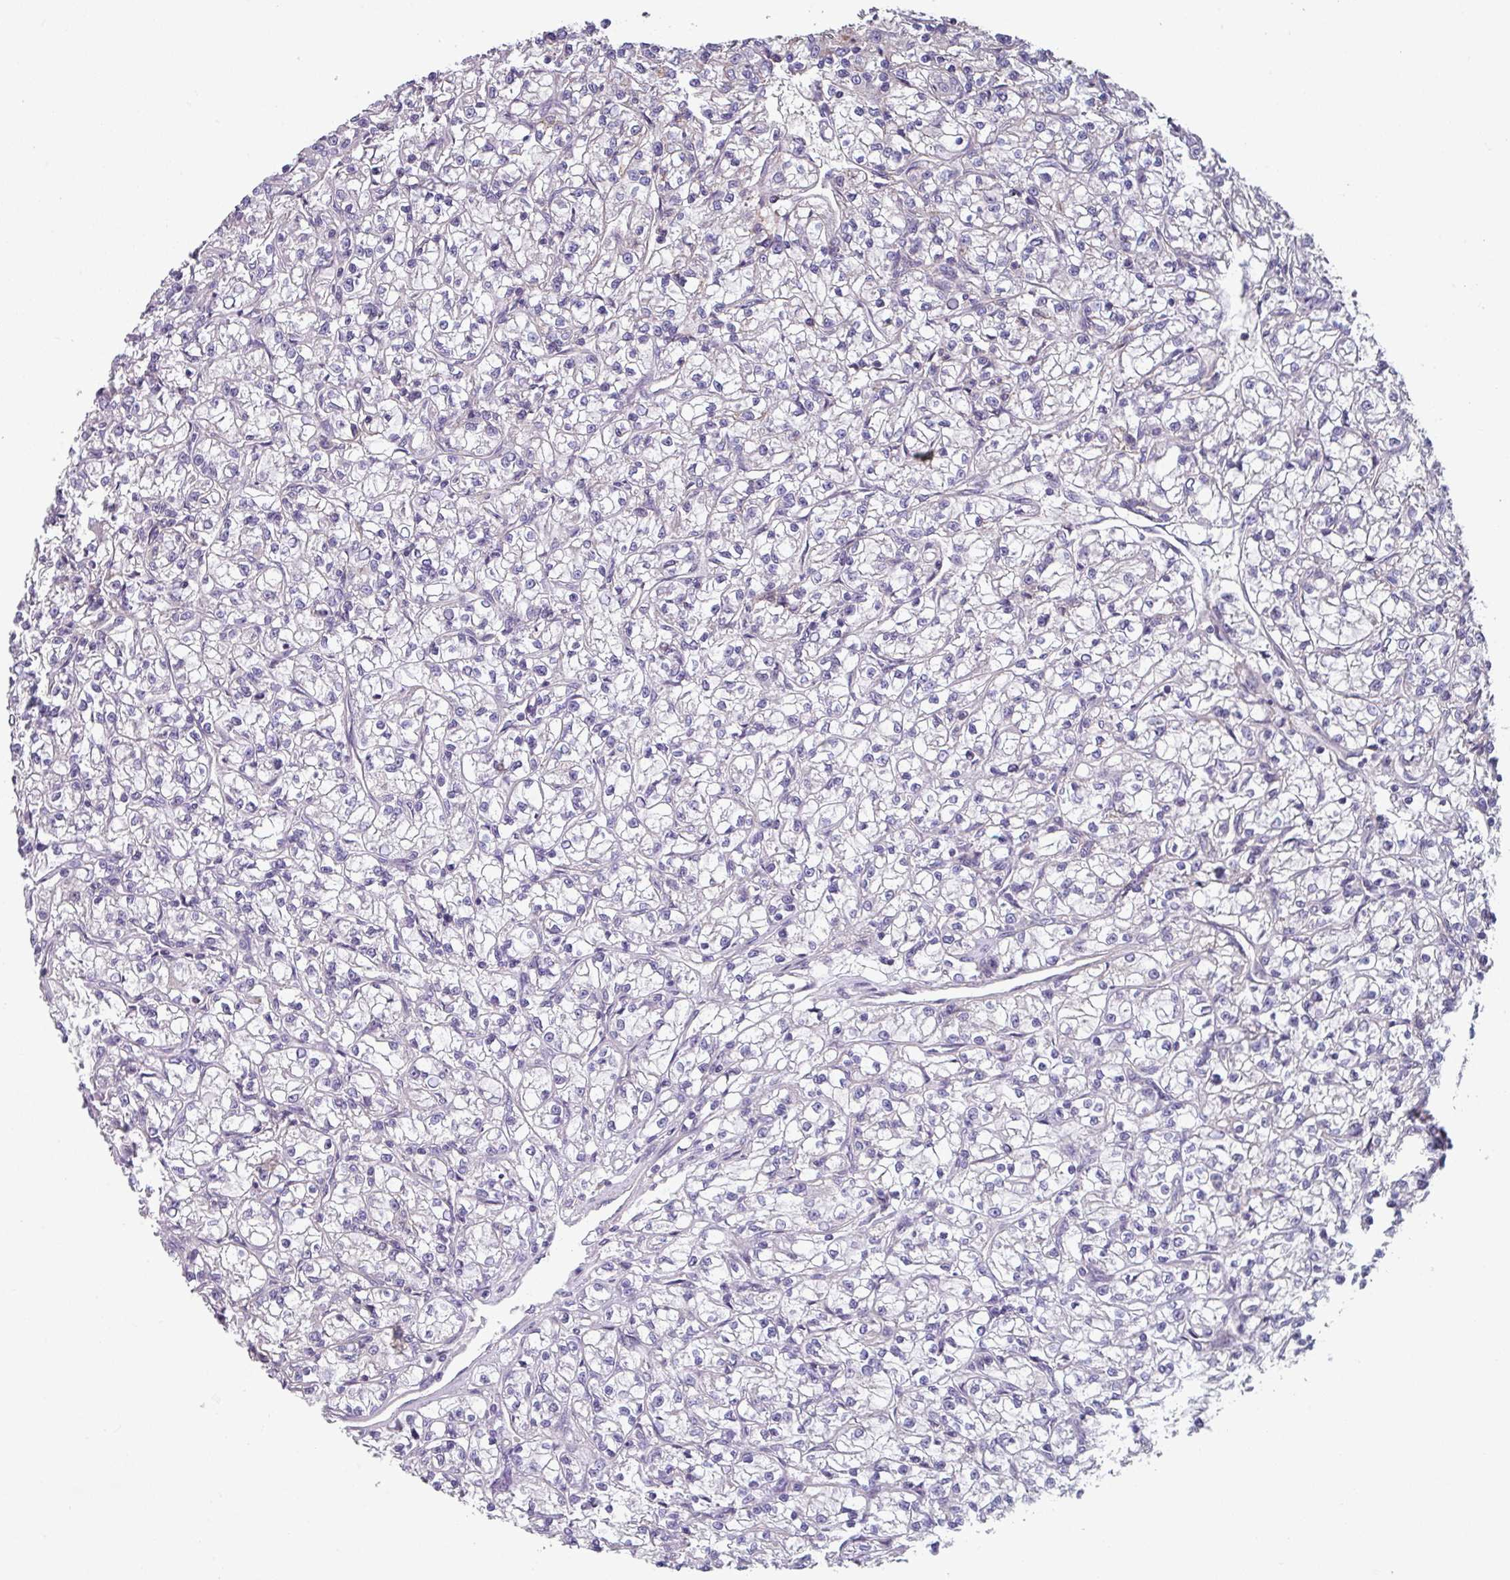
{"staining": {"intensity": "negative", "quantity": "none", "location": "none"}, "tissue": "renal cancer", "cell_type": "Tumor cells", "image_type": "cancer", "snomed": [{"axis": "morphology", "description": "Adenocarcinoma, NOS"}, {"axis": "topography", "description": "Kidney"}], "caption": "The image displays no staining of tumor cells in renal cancer.", "gene": "TMEM132A", "patient": {"sex": "female", "age": 59}}